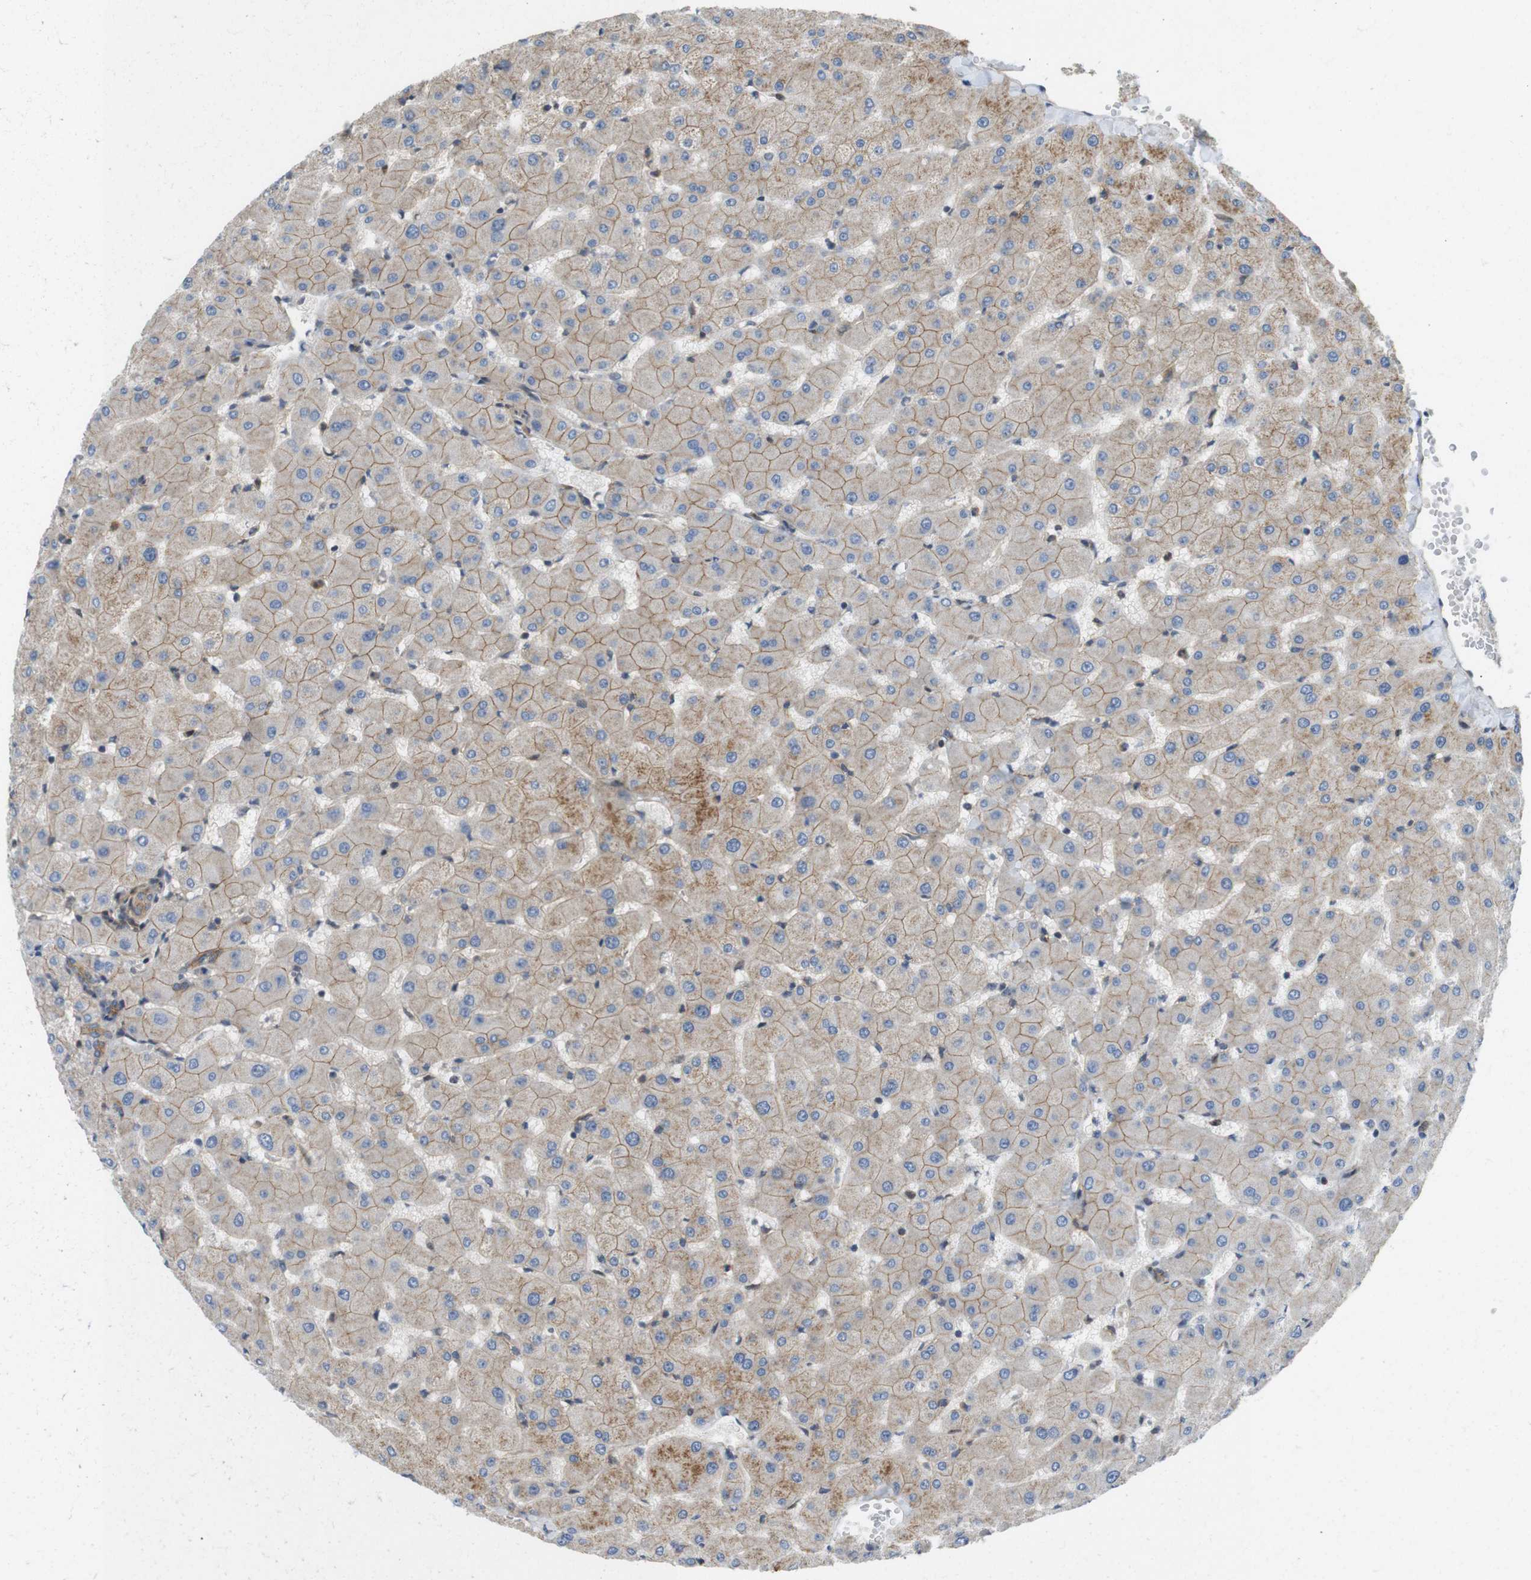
{"staining": {"intensity": "moderate", "quantity": ">75%", "location": "cytoplasmic/membranous"}, "tissue": "liver", "cell_type": "Cholangiocytes", "image_type": "normal", "snomed": [{"axis": "morphology", "description": "Normal tissue, NOS"}, {"axis": "topography", "description": "Liver"}], "caption": "Liver was stained to show a protein in brown. There is medium levels of moderate cytoplasmic/membranous positivity in about >75% of cholangiocytes.", "gene": "PCDH10", "patient": {"sex": "female", "age": 63}}